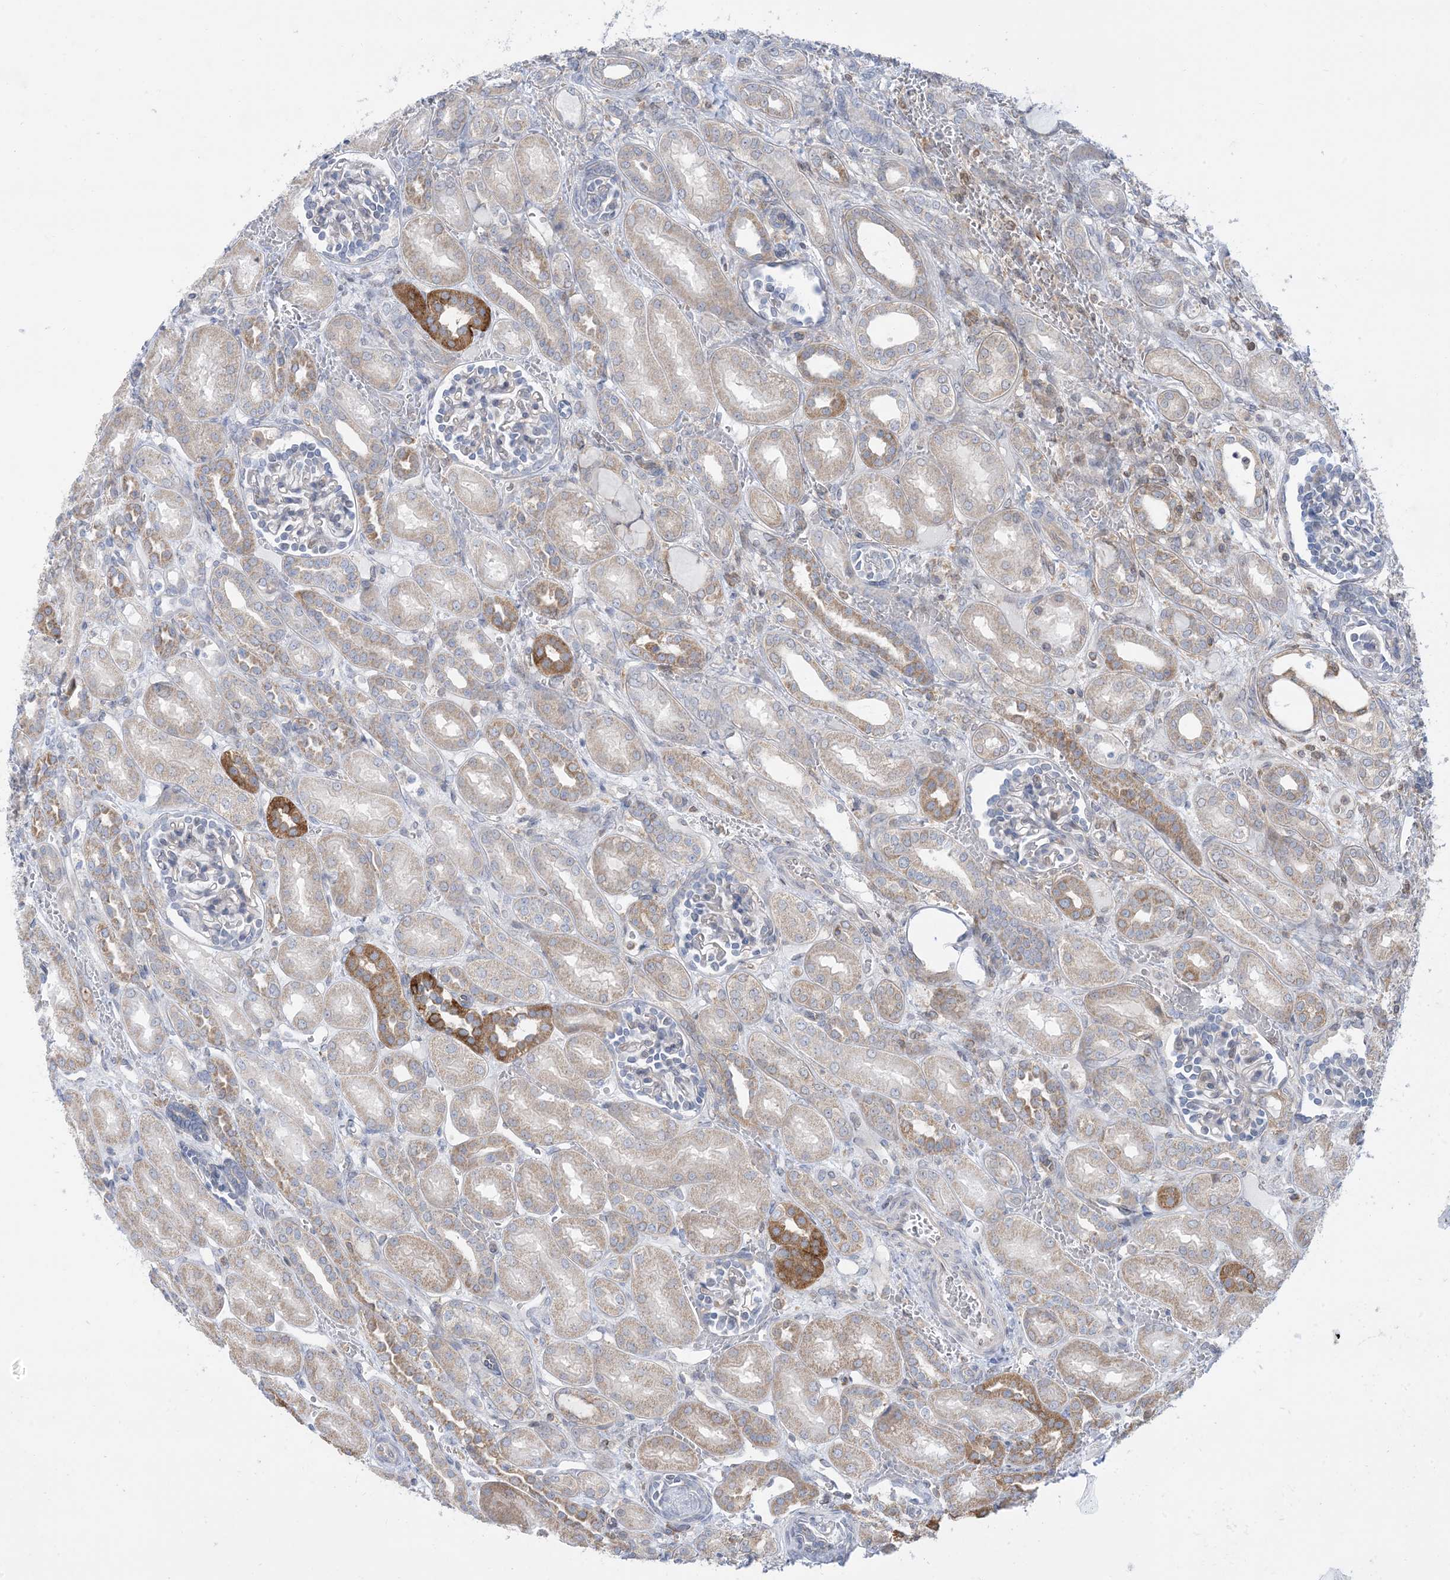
{"staining": {"intensity": "negative", "quantity": "none", "location": "none"}, "tissue": "kidney", "cell_type": "Cells in glomeruli", "image_type": "normal", "snomed": [{"axis": "morphology", "description": "Normal tissue, NOS"}, {"axis": "morphology", "description": "Neoplasm, malignant, NOS"}, {"axis": "topography", "description": "Kidney"}], "caption": "High power microscopy histopathology image of an immunohistochemistry (IHC) photomicrograph of normal kidney, revealing no significant positivity in cells in glomeruli. (DAB (3,3'-diaminobenzidine) IHC with hematoxylin counter stain).", "gene": "CASP4", "patient": {"sex": "female", "age": 1}}